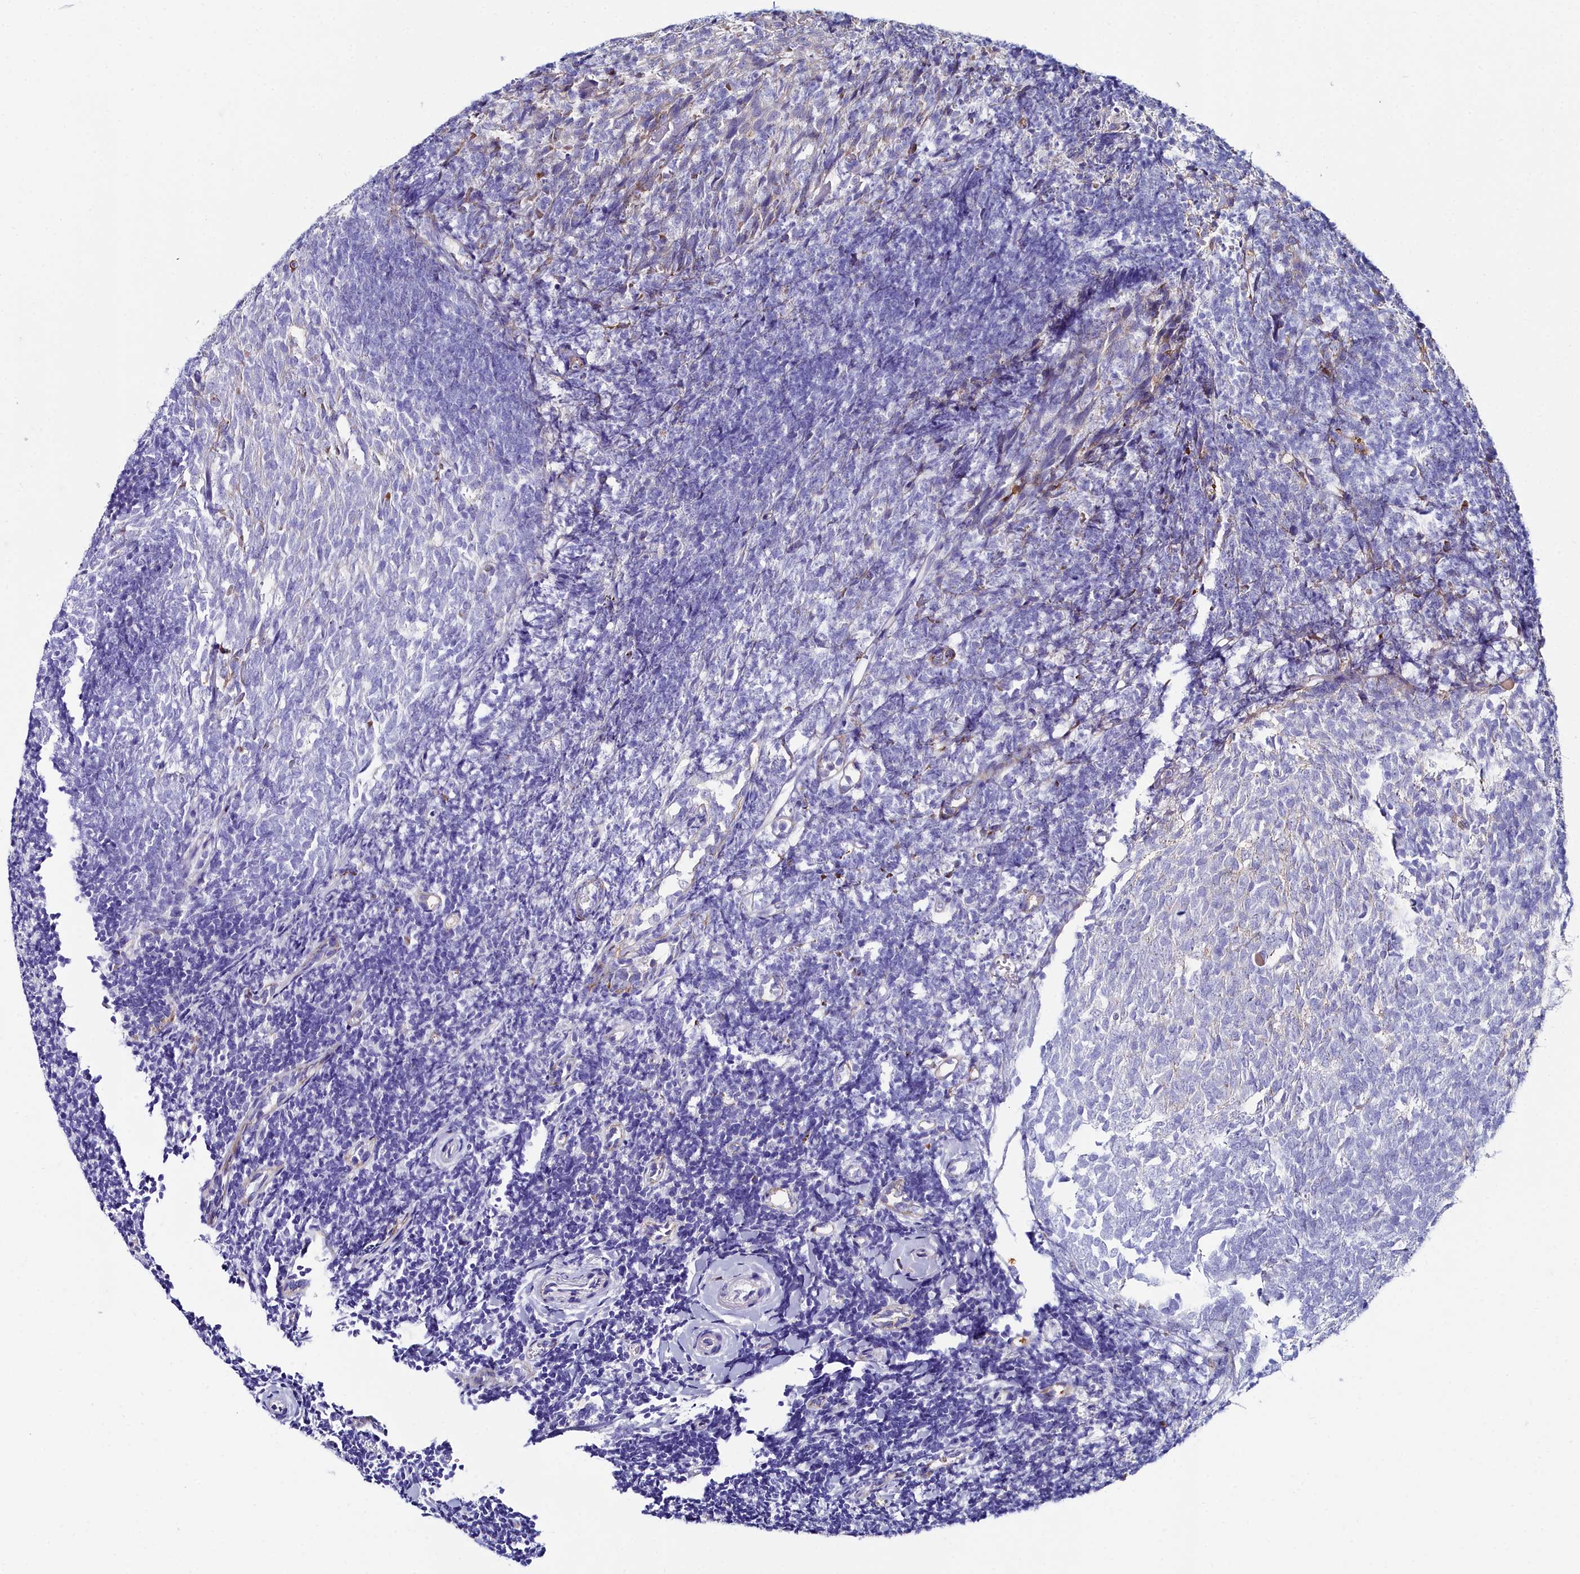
{"staining": {"intensity": "negative", "quantity": "none", "location": "none"}, "tissue": "tonsil", "cell_type": "Germinal center cells", "image_type": "normal", "snomed": [{"axis": "morphology", "description": "Normal tissue, NOS"}, {"axis": "topography", "description": "Tonsil"}], "caption": "High power microscopy micrograph of an IHC micrograph of normal tonsil, revealing no significant positivity in germinal center cells.", "gene": "SLC49A3", "patient": {"sex": "female", "age": 10}}